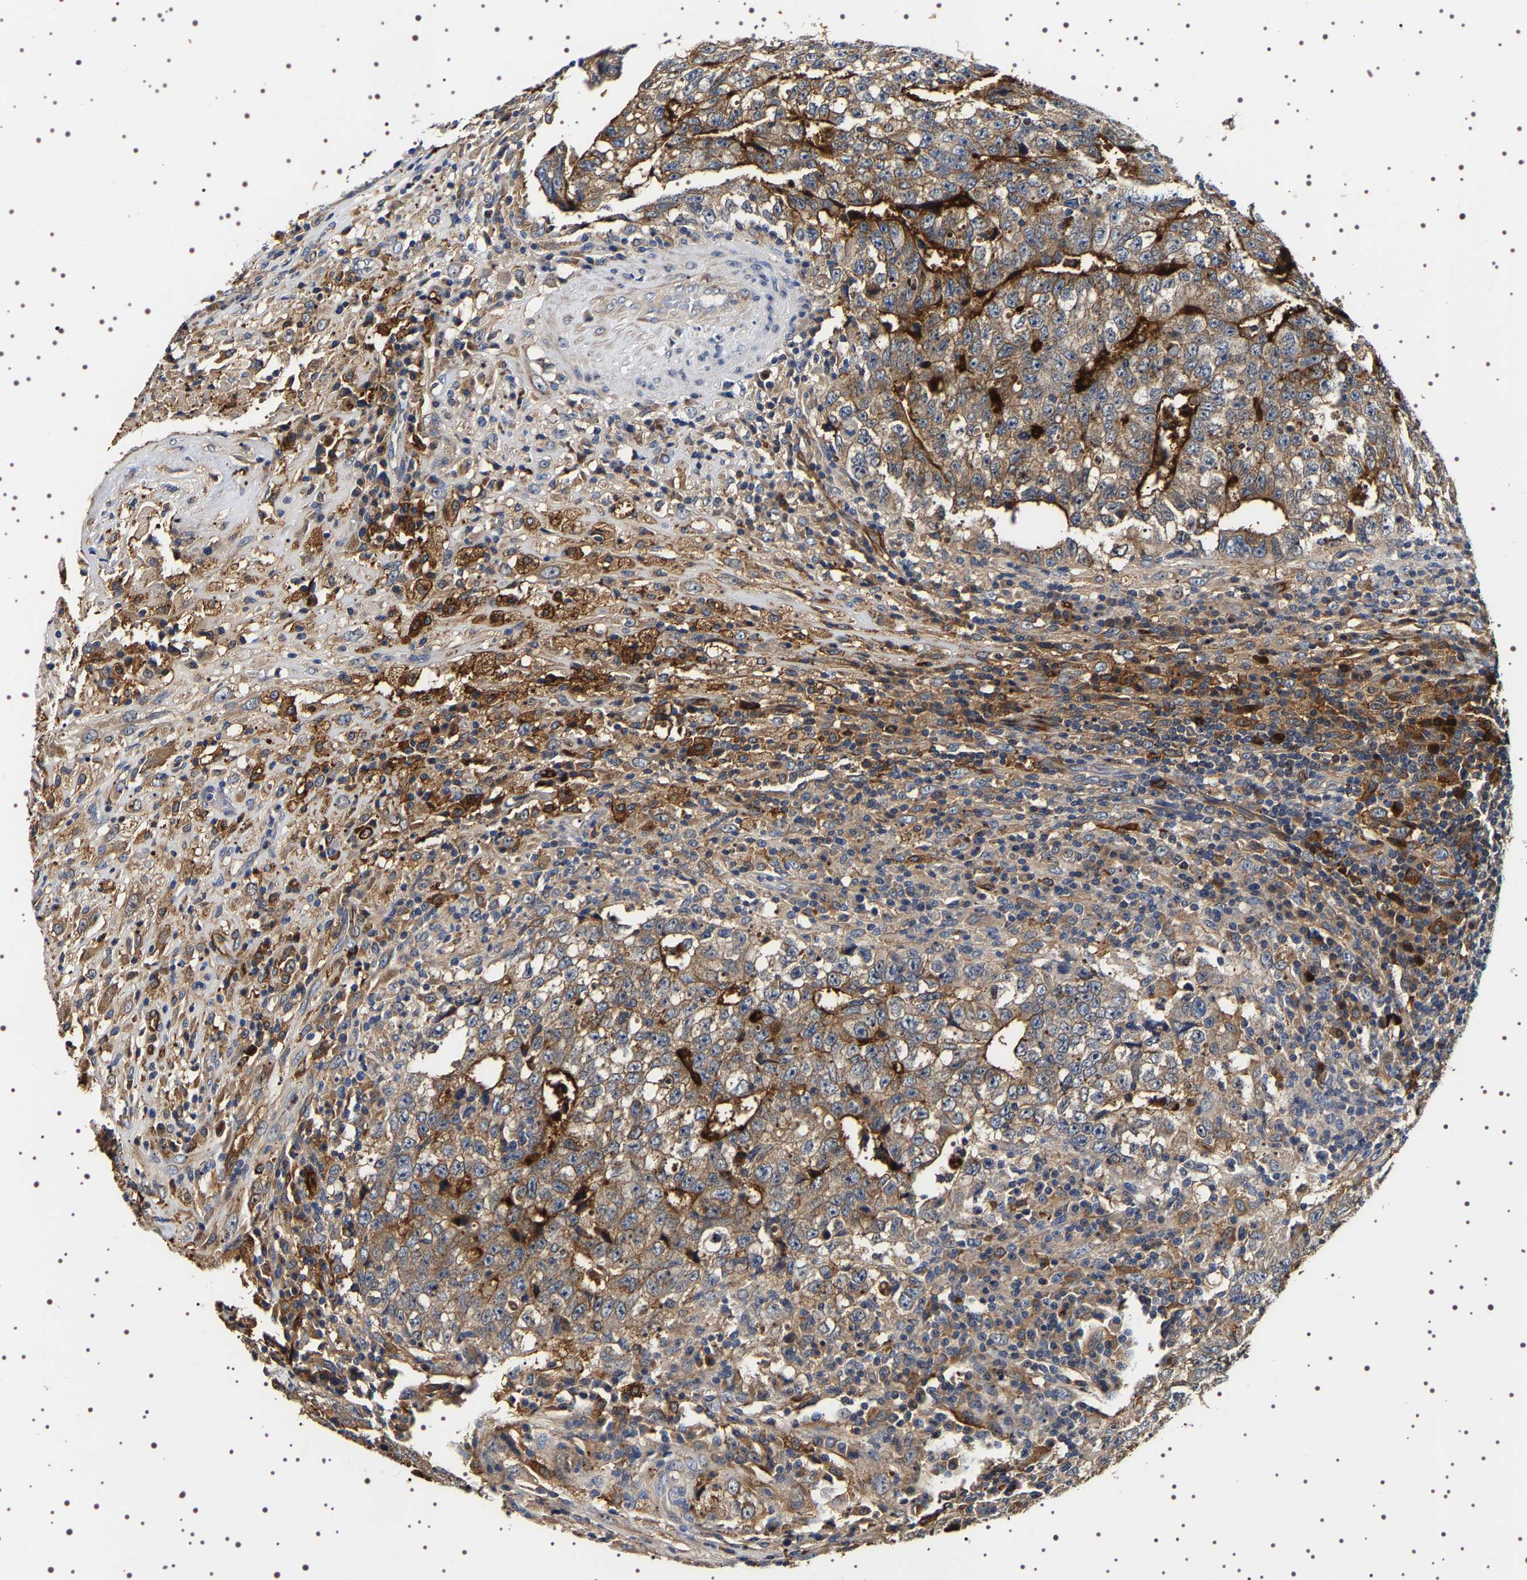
{"staining": {"intensity": "moderate", "quantity": "25%-75%", "location": "cytoplasmic/membranous"}, "tissue": "testis cancer", "cell_type": "Tumor cells", "image_type": "cancer", "snomed": [{"axis": "morphology", "description": "Necrosis, NOS"}, {"axis": "morphology", "description": "Carcinoma, Embryonal, NOS"}, {"axis": "topography", "description": "Testis"}], "caption": "Approximately 25%-75% of tumor cells in human testis cancer (embryonal carcinoma) demonstrate moderate cytoplasmic/membranous protein expression as visualized by brown immunohistochemical staining.", "gene": "ALPL", "patient": {"sex": "male", "age": 19}}